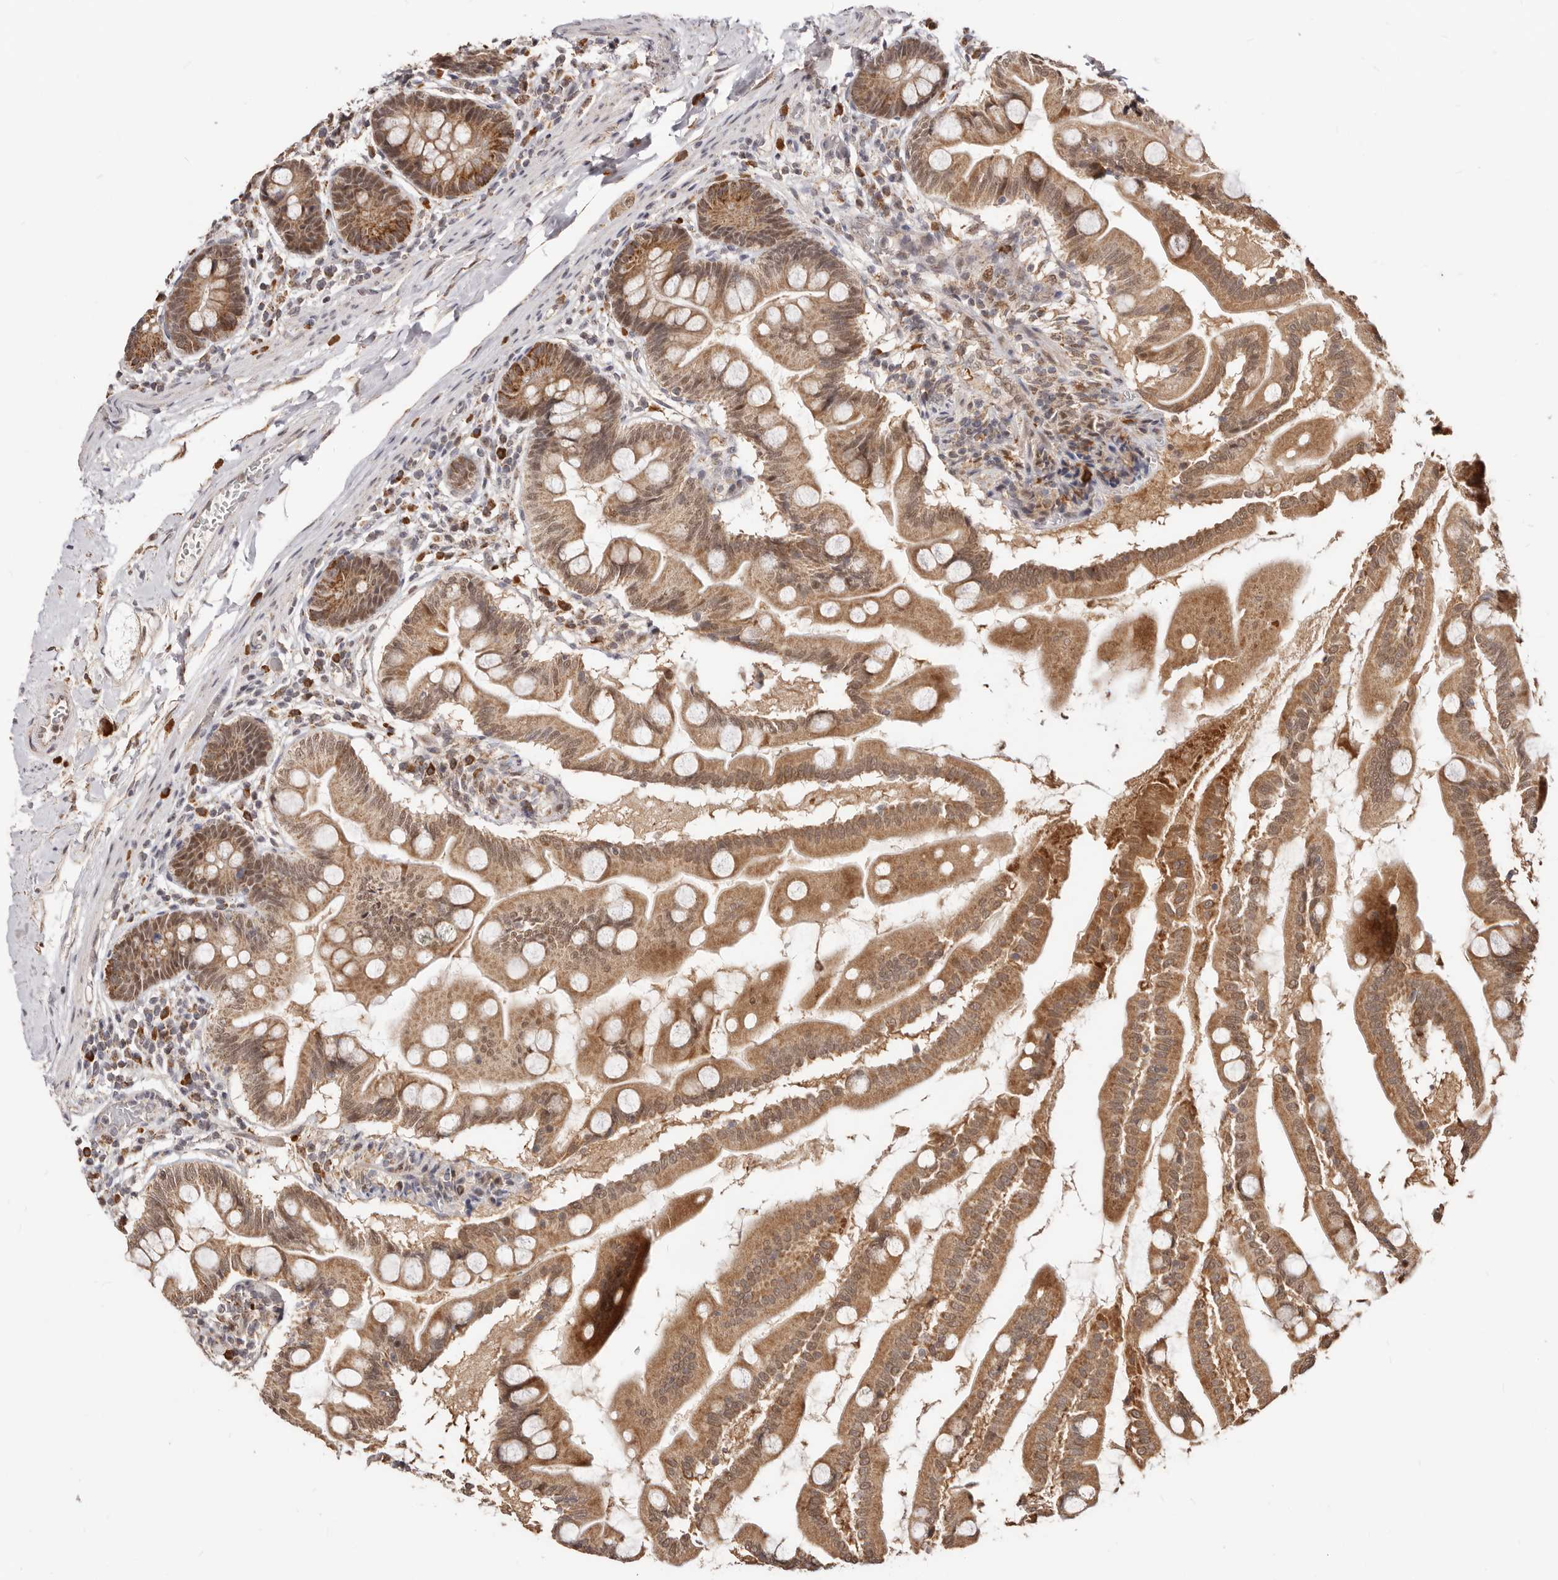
{"staining": {"intensity": "strong", "quantity": ">75%", "location": "cytoplasmic/membranous"}, "tissue": "small intestine", "cell_type": "Glandular cells", "image_type": "normal", "snomed": [{"axis": "morphology", "description": "Normal tissue, NOS"}, {"axis": "topography", "description": "Small intestine"}], "caption": "High-magnification brightfield microscopy of benign small intestine stained with DAB (brown) and counterstained with hematoxylin (blue). glandular cells exhibit strong cytoplasmic/membranous positivity is appreciated in about>75% of cells.", "gene": "SEC14L1", "patient": {"sex": "female", "age": 56}}